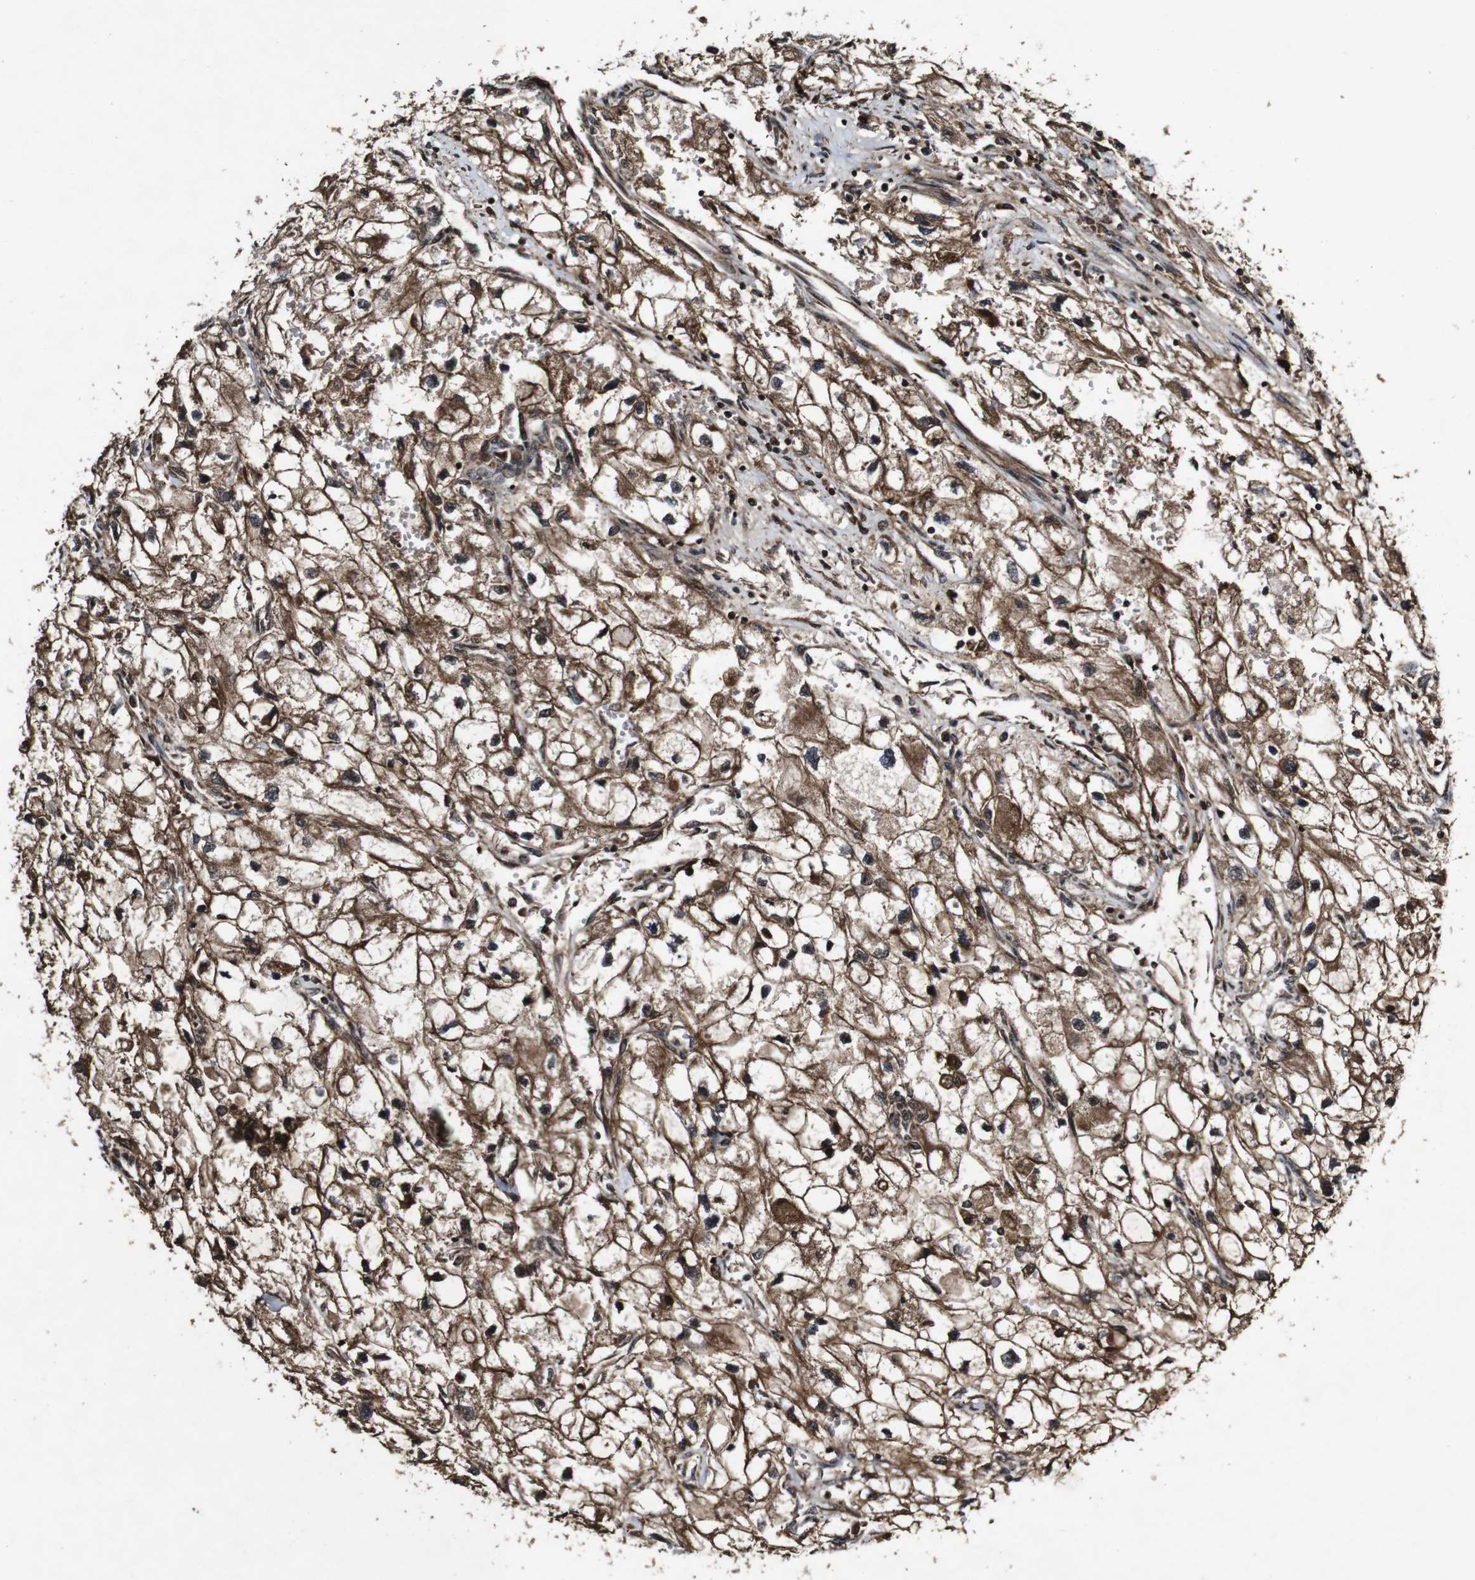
{"staining": {"intensity": "strong", "quantity": "25%-75%", "location": "cytoplasmic/membranous,nuclear"}, "tissue": "renal cancer", "cell_type": "Tumor cells", "image_type": "cancer", "snomed": [{"axis": "morphology", "description": "Adenocarcinoma, NOS"}, {"axis": "topography", "description": "Kidney"}], "caption": "Immunohistochemistry histopathology image of human adenocarcinoma (renal) stained for a protein (brown), which shows high levels of strong cytoplasmic/membranous and nuclear positivity in about 25%-75% of tumor cells.", "gene": "BTN3A3", "patient": {"sex": "female", "age": 70}}